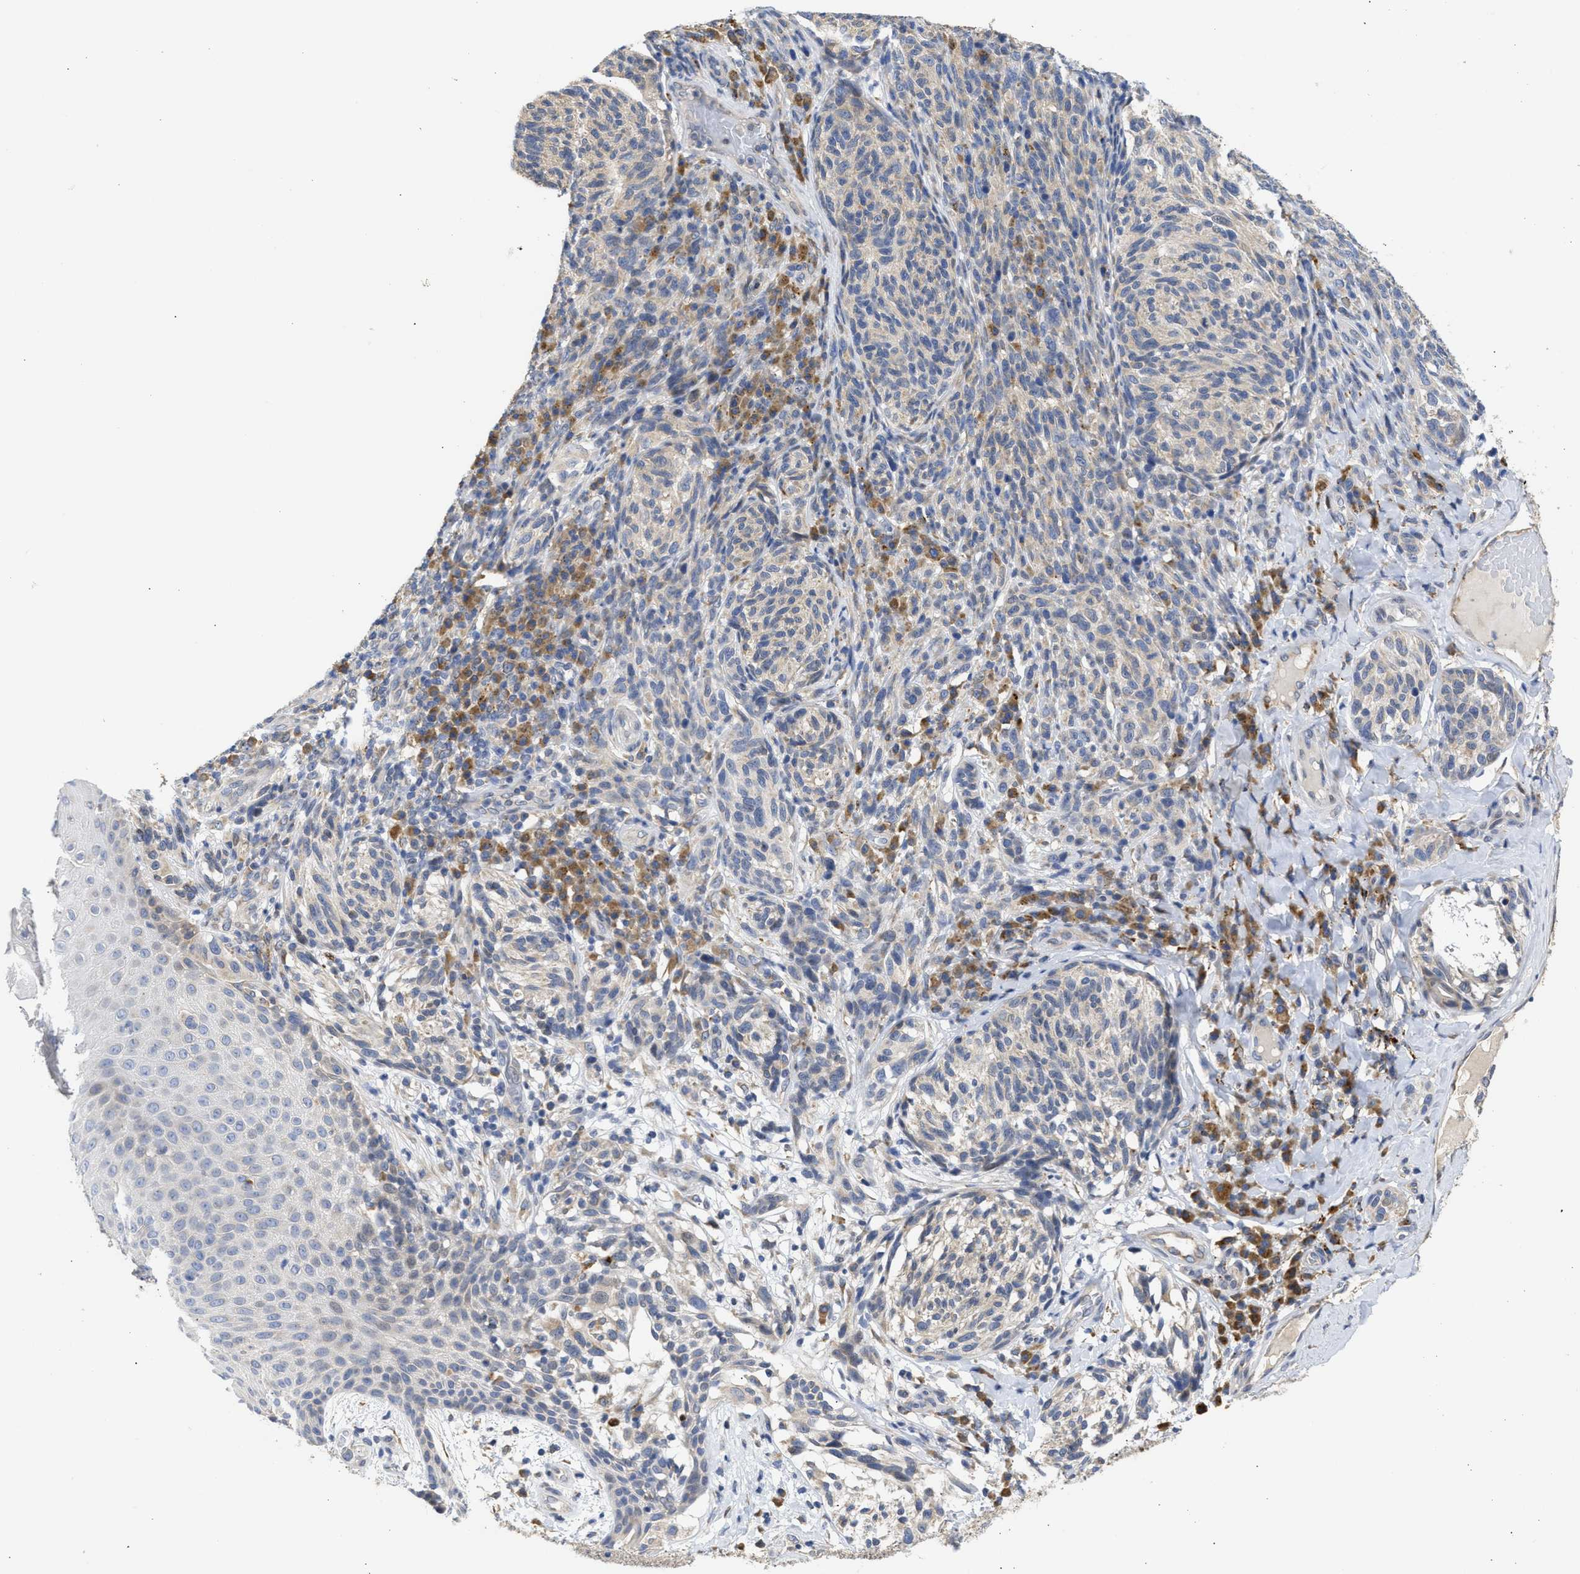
{"staining": {"intensity": "weak", "quantity": "<25%", "location": "cytoplasmic/membranous"}, "tissue": "melanoma", "cell_type": "Tumor cells", "image_type": "cancer", "snomed": [{"axis": "morphology", "description": "Malignant melanoma, NOS"}, {"axis": "topography", "description": "Skin"}], "caption": "There is no significant staining in tumor cells of malignant melanoma.", "gene": "TMED1", "patient": {"sex": "female", "age": 73}}